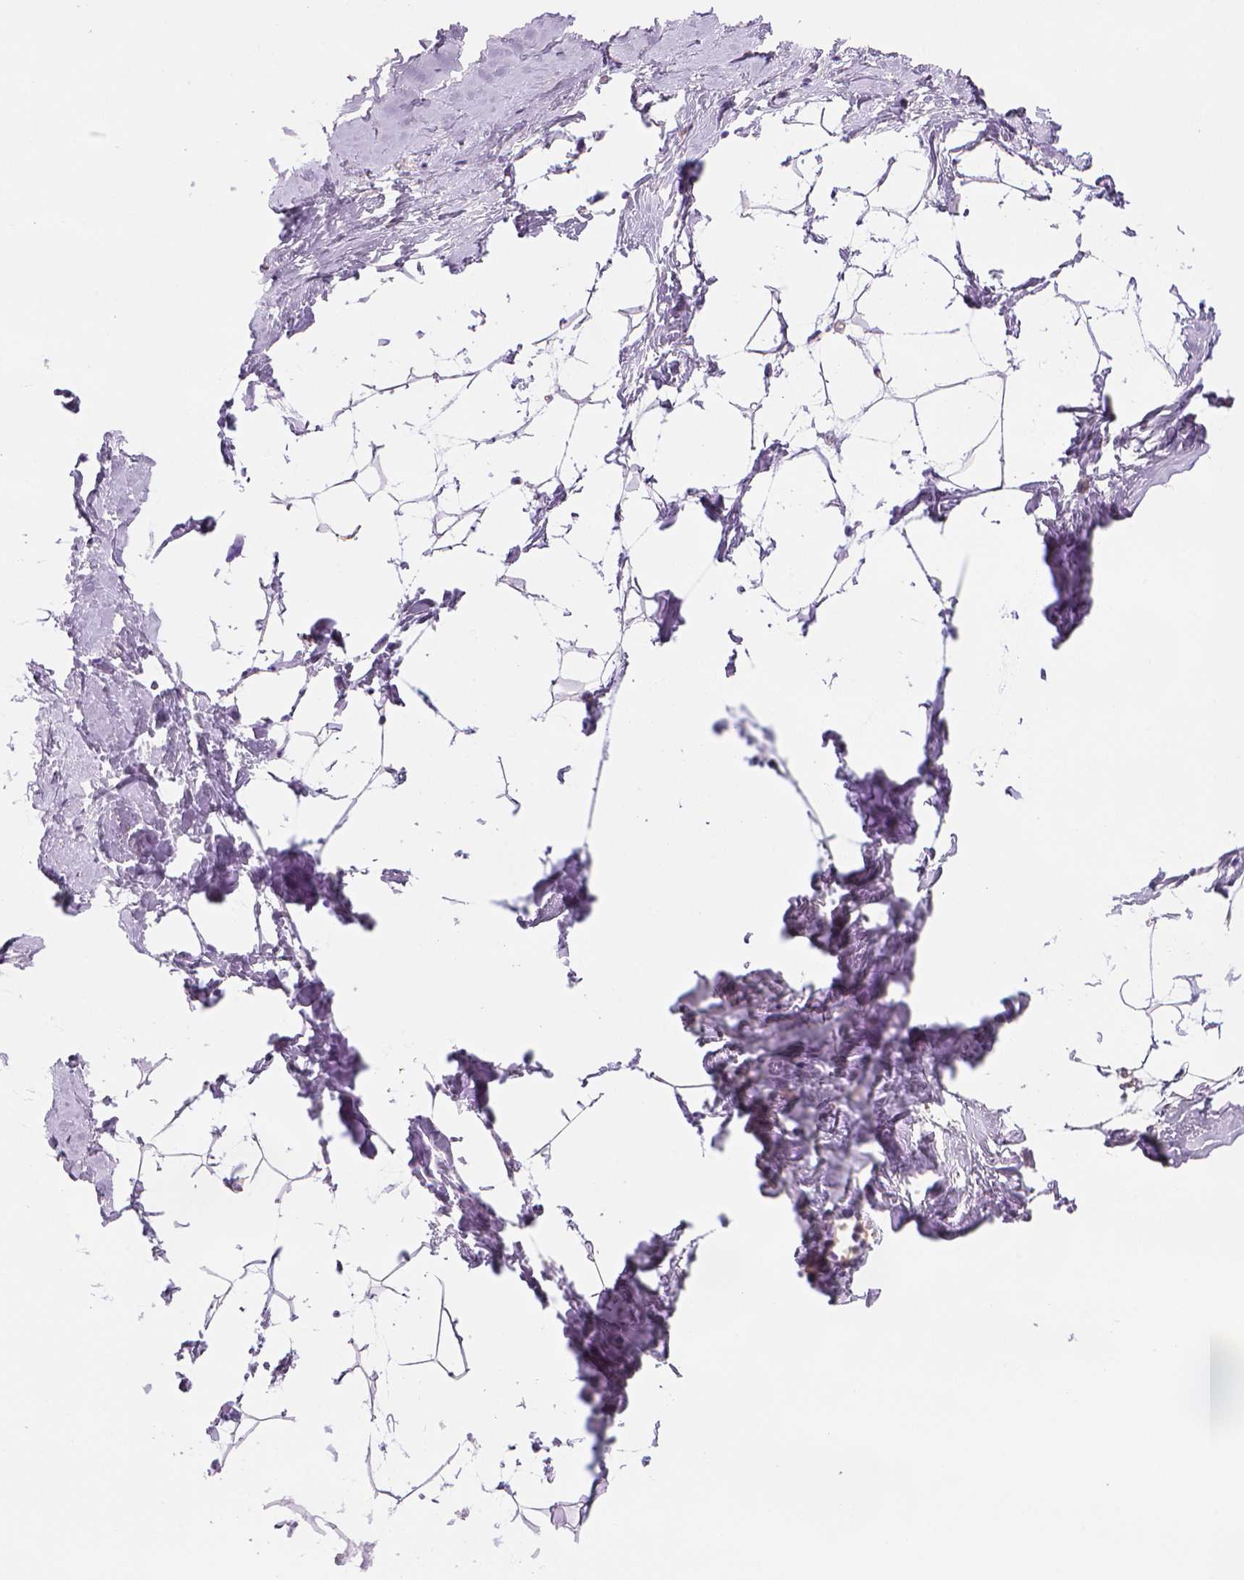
{"staining": {"intensity": "negative", "quantity": "none", "location": "none"}, "tissue": "breast", "cell_type": "Adipocytes", "image_type": "normal", "snomed": [{"axis": "morphology", "description": "Normal tissue, NOS"}, {"axis": "topography", "description": "Breast"}], "caption": "An image of breast stained for a protein exhibits no brown staining in adipocytes. (DAB (3,3'-diaminobenzidine) IHC, high magnification).", "gene": "CES2", "patient": {"sex": "female", "age": 32}}